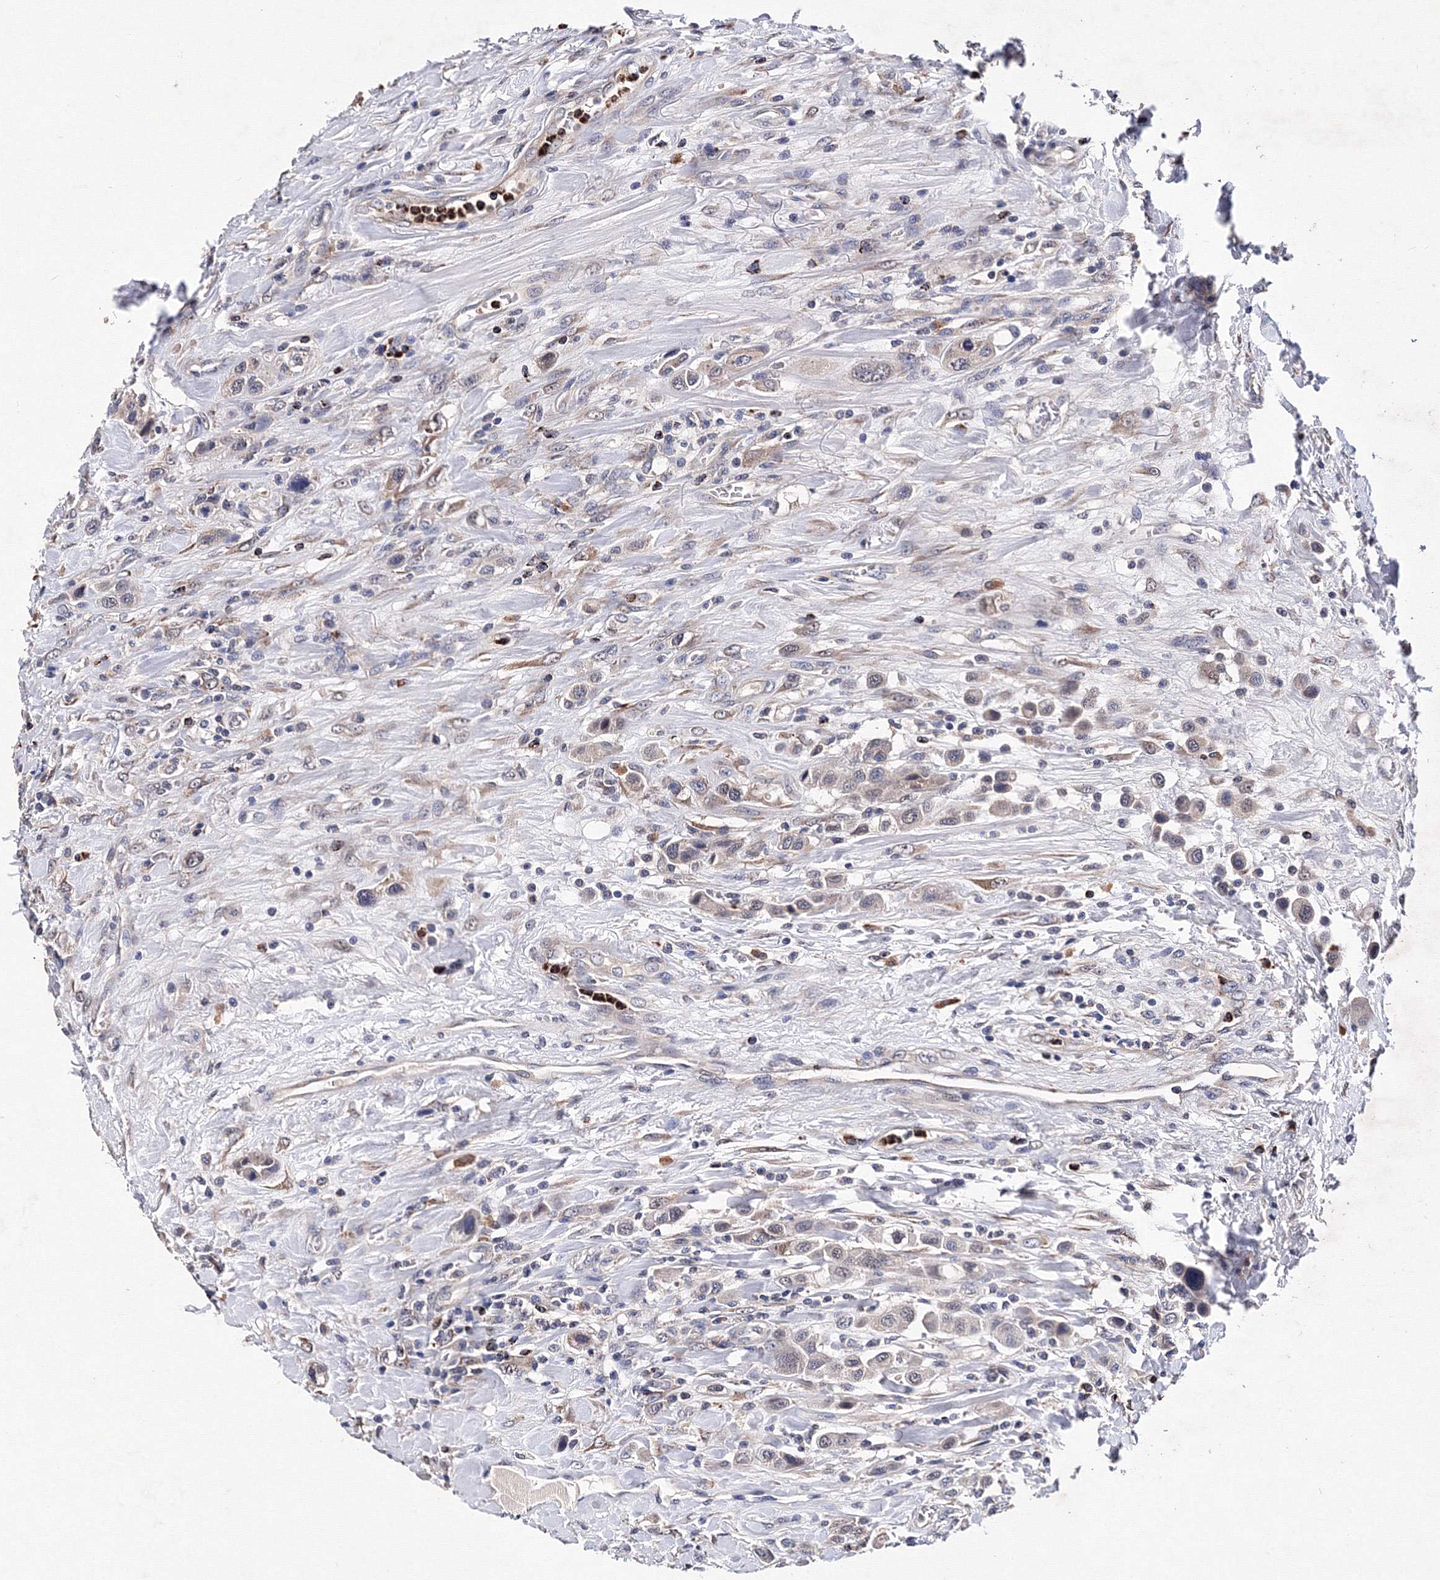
{"staining": {"intensity": "negative", "quantity": "none", "location": "none"}, "tissue": "urothelial cancer", "cell_type": "Tumor cells", "image_type": "cancer", "snomed": [{"axis": "morphology", "description": "Urothelial carcinoma, High grade"}, {"axis": "topography", "description": "Urinary bladder"}], "caption": "Immunohistochemical staining of high-grade urothelial carcinoma displays no significant positivity in tumor cells.", "gene": "PHYKPL", "patient": {"sex": "male", "age": 50}}